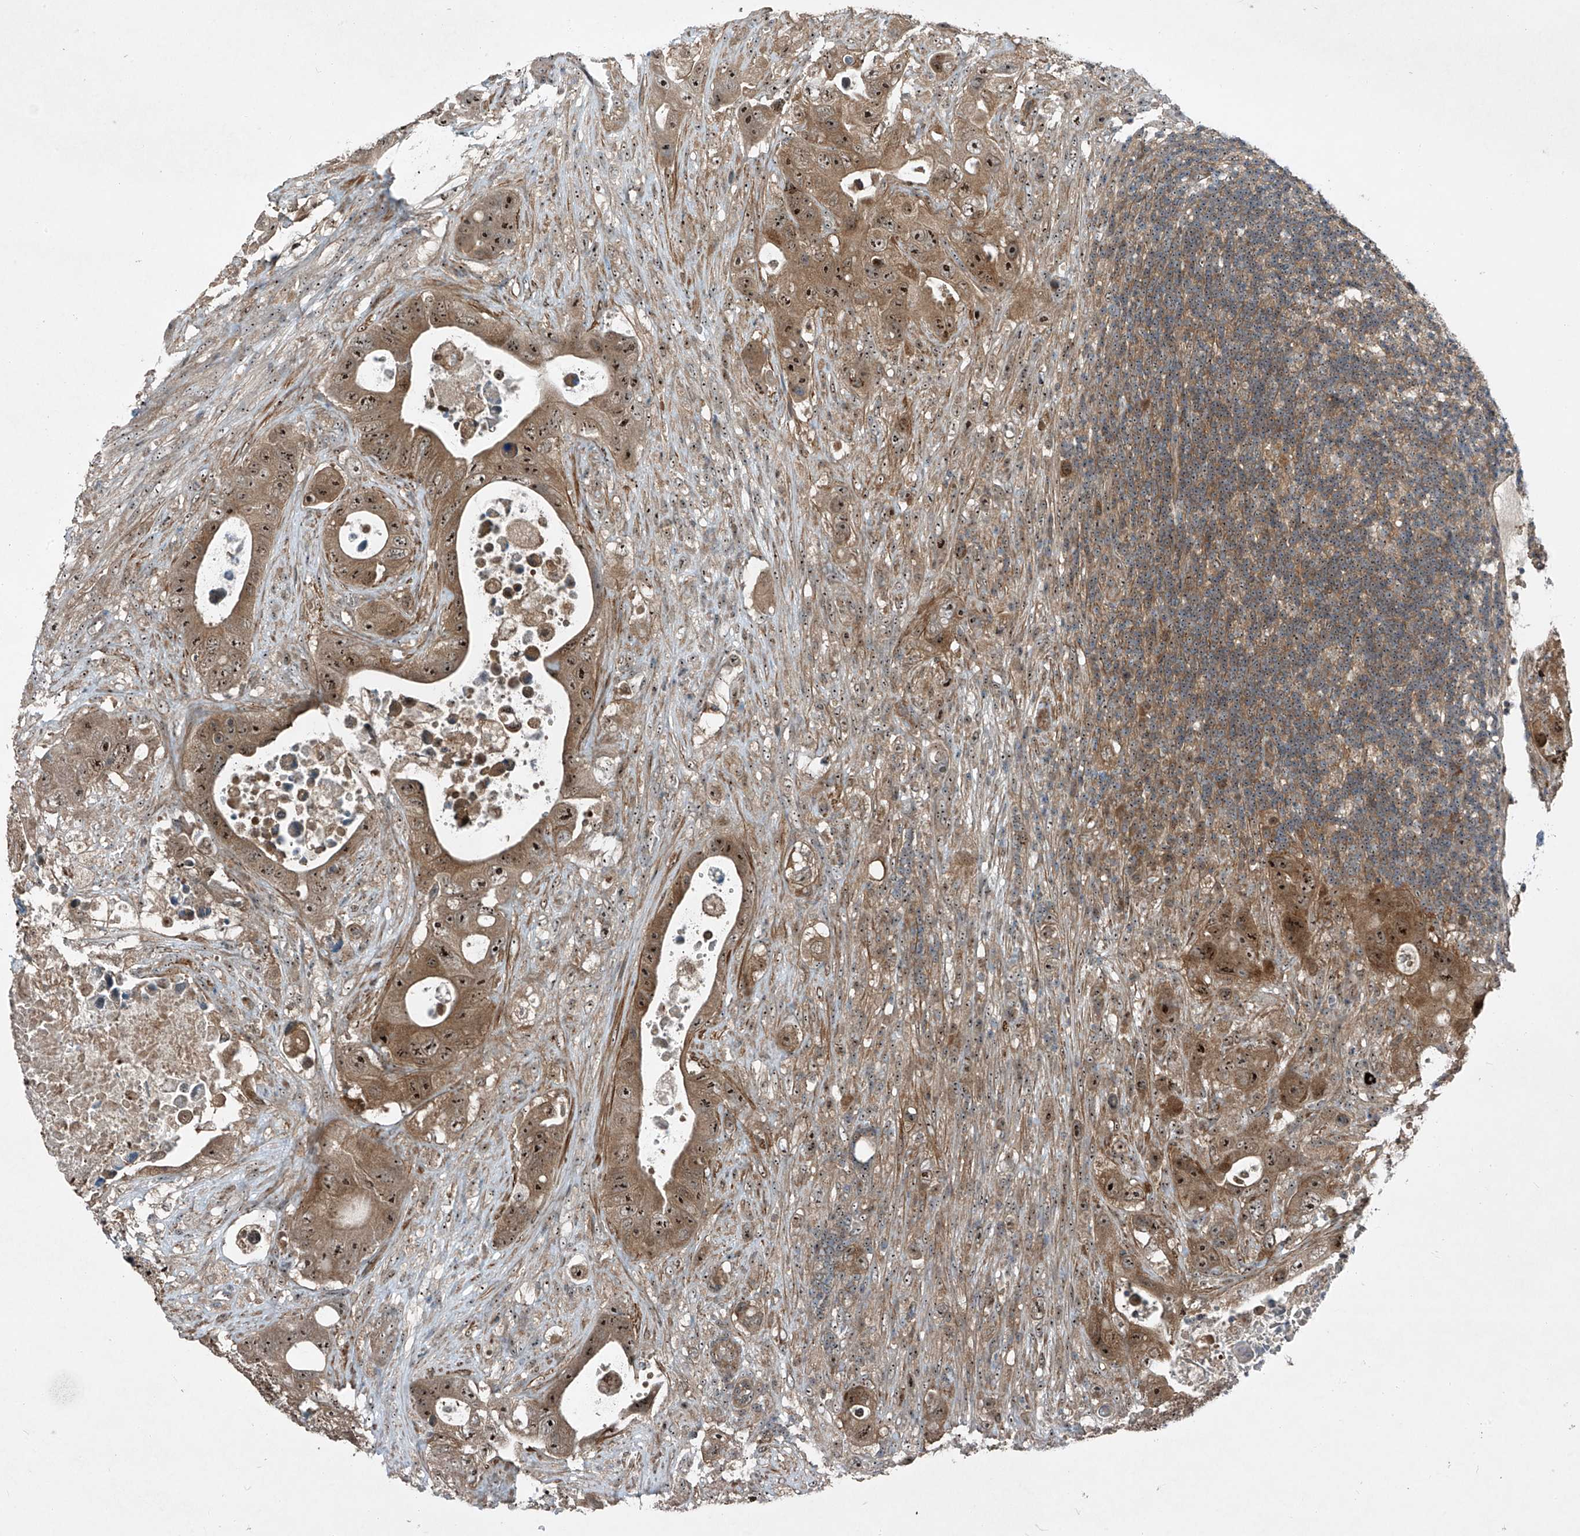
{"staining": {"intensity": "moderate", "quantity": ">75%", "location": "cytoplasmic/membranous,nuclear"}, "tissue": "colorectal cancer", "cell_type": "Tumor cells", "image_type": "cancer", "snomed": [{"axis": "morphology", "description": "Adenocarcinoma, NOS"}, {"axis": "topography", "description": "Colon"}], "caption": "Immunohistochemistry (IHC) histopathology image of human colorectal adenocarcinoma stained for a protein (brown), which shows medium levels of moderate cytoplasmic/membranous and nuclear expression in about >75% of tumor cells.", "gene": "PPCS", "patient": {"sex": "female", "age": 46}}